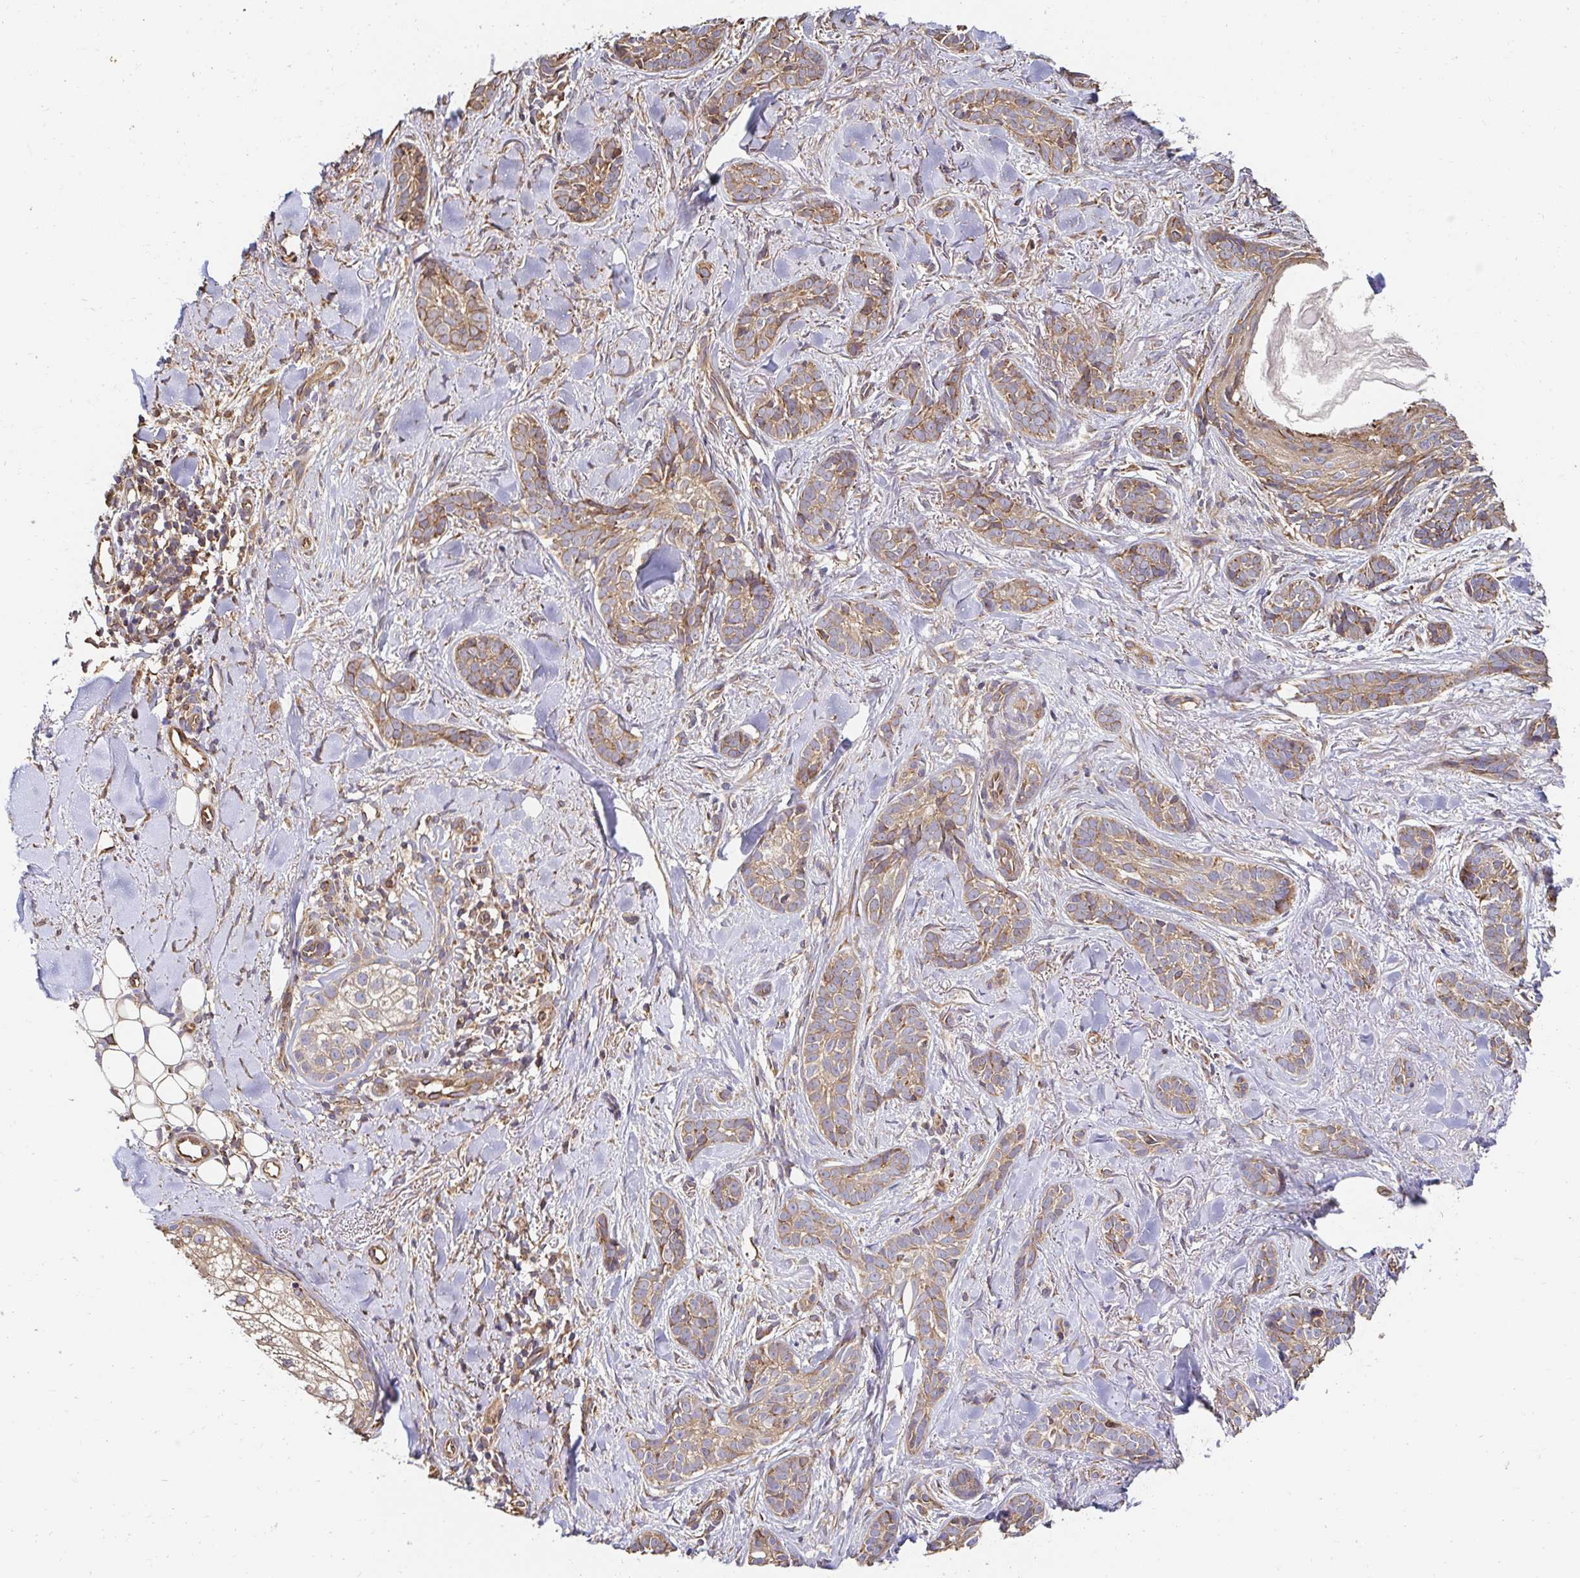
{"staining": {"intensity": "weak", "quantity": ">75%", "location": "cytoplasmic/membranous"}, "tissue": "skin cancer", "cell_type": "Tumor cells", "image_type": "cancer", "snomed": [{"axis": "morphology", "description": "Basal cell carcinoma"}, {"axis": "morphology", "description": "BCC, high aggressive"}, {"axis": "topography", "description": "Skin"}], "caption": "Immunohistochemical staining of skin cancer demonstrates low levels of weak cytoplasmic/membranous staining in about >75% of tumor cells.", "gene": "APBB1", "patient": {"sex": "female", "age": 79}}